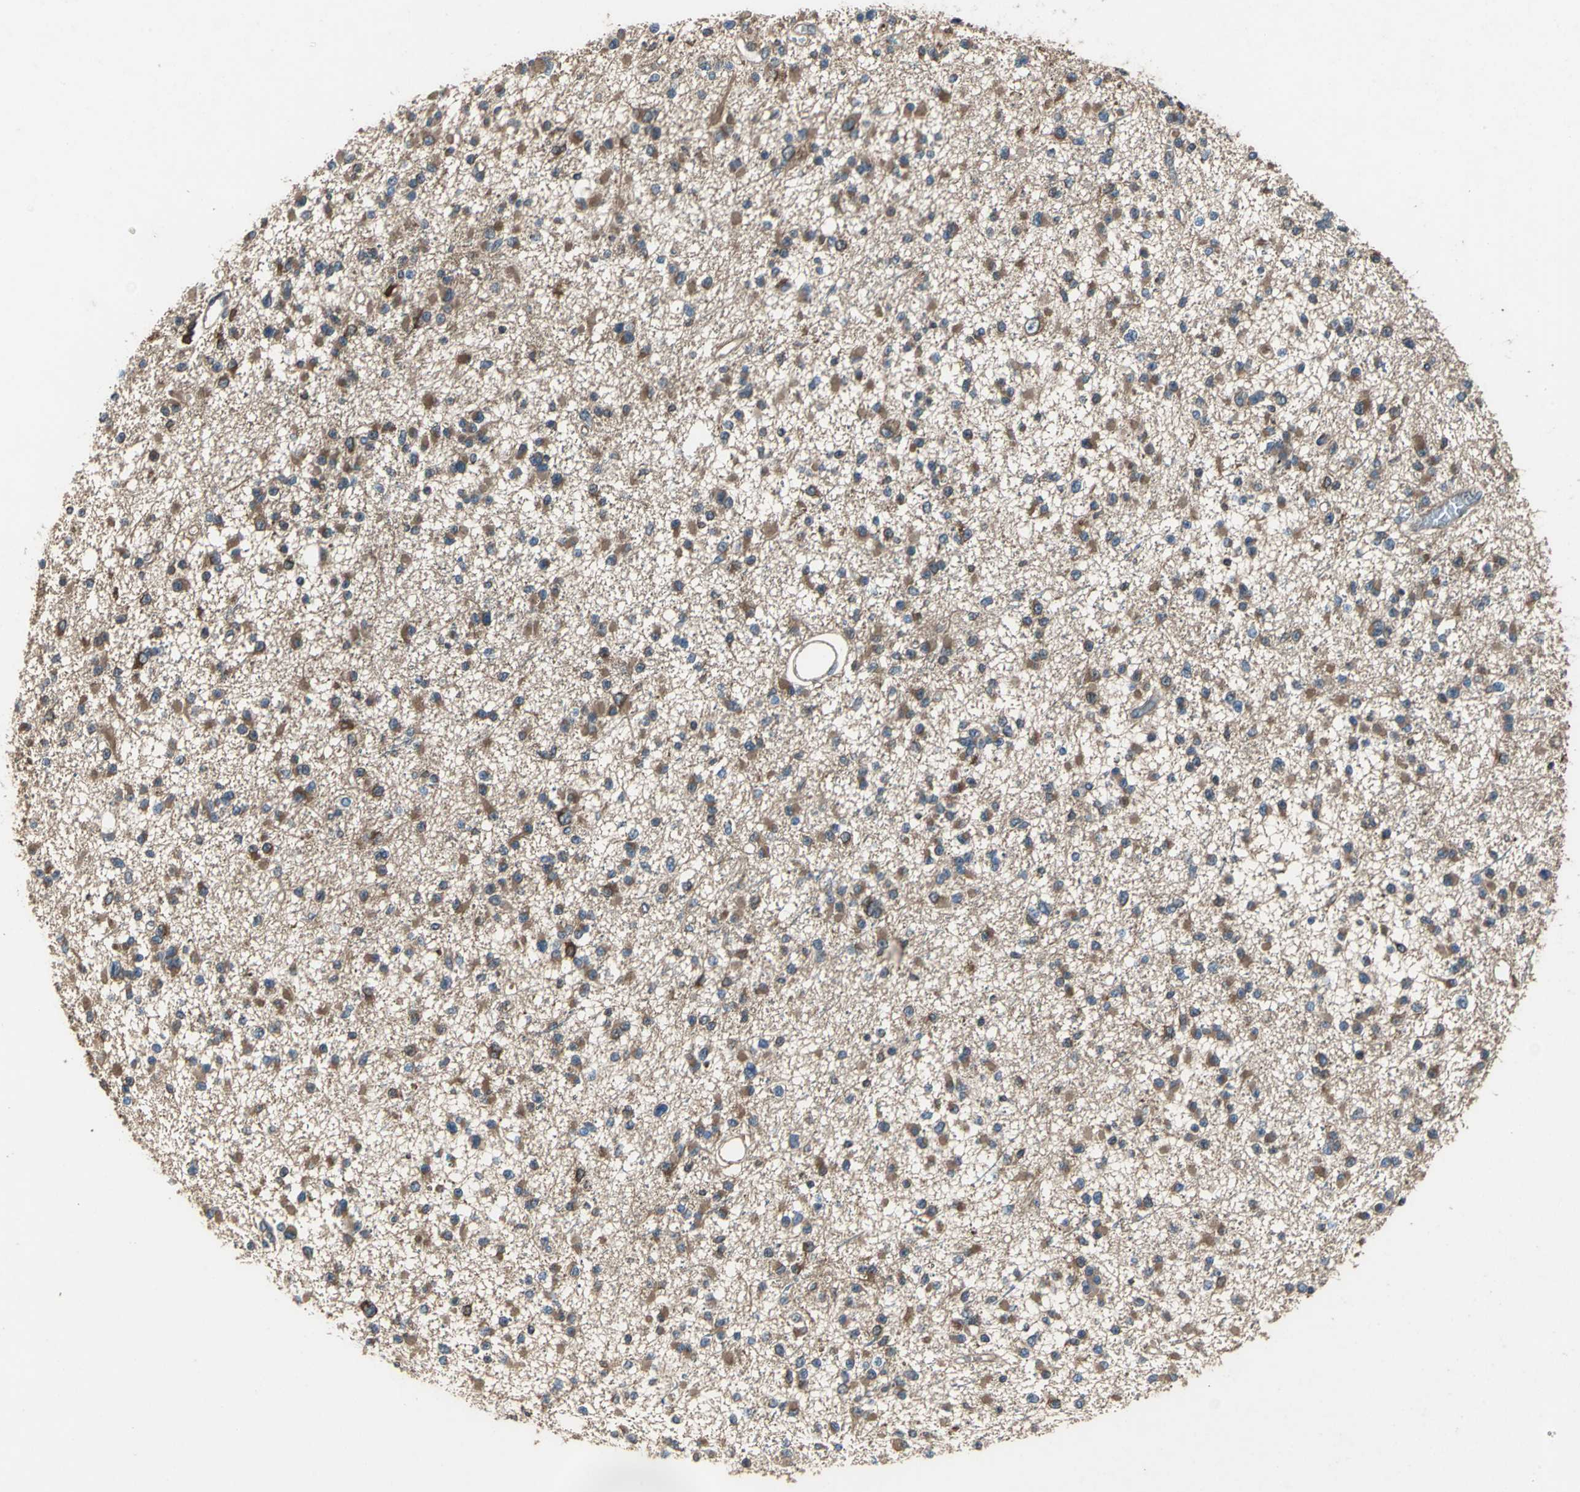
{"staining": {"intensity": "strong", "quantity": ">75%", "location": "cytoplasmic/membranous"}, "tissue": "glioma", "cell_type": "Tumor cells", "image_type": "cancer", "snomed": [{"axis": "morphology", "description": "Glioma, malignant, Low grade"}, {"axis": "topography", "description": "Brain"}], "caption": "Immunohistochemistry (IHC) staining of glioma, which reveals high levels of strong cytoplasmic/membranous expression in about >75% of tumor cells indicating strong cytoplasmic/membranous protein expression. The staining was performed using DAB (3,3'-diaminobenzidine) (brown) for protein detection and nuclei were counterstained in hematoxylin (blue).", "gene": "CAPN1", "patient": {"sex": "female", "age": 22}}